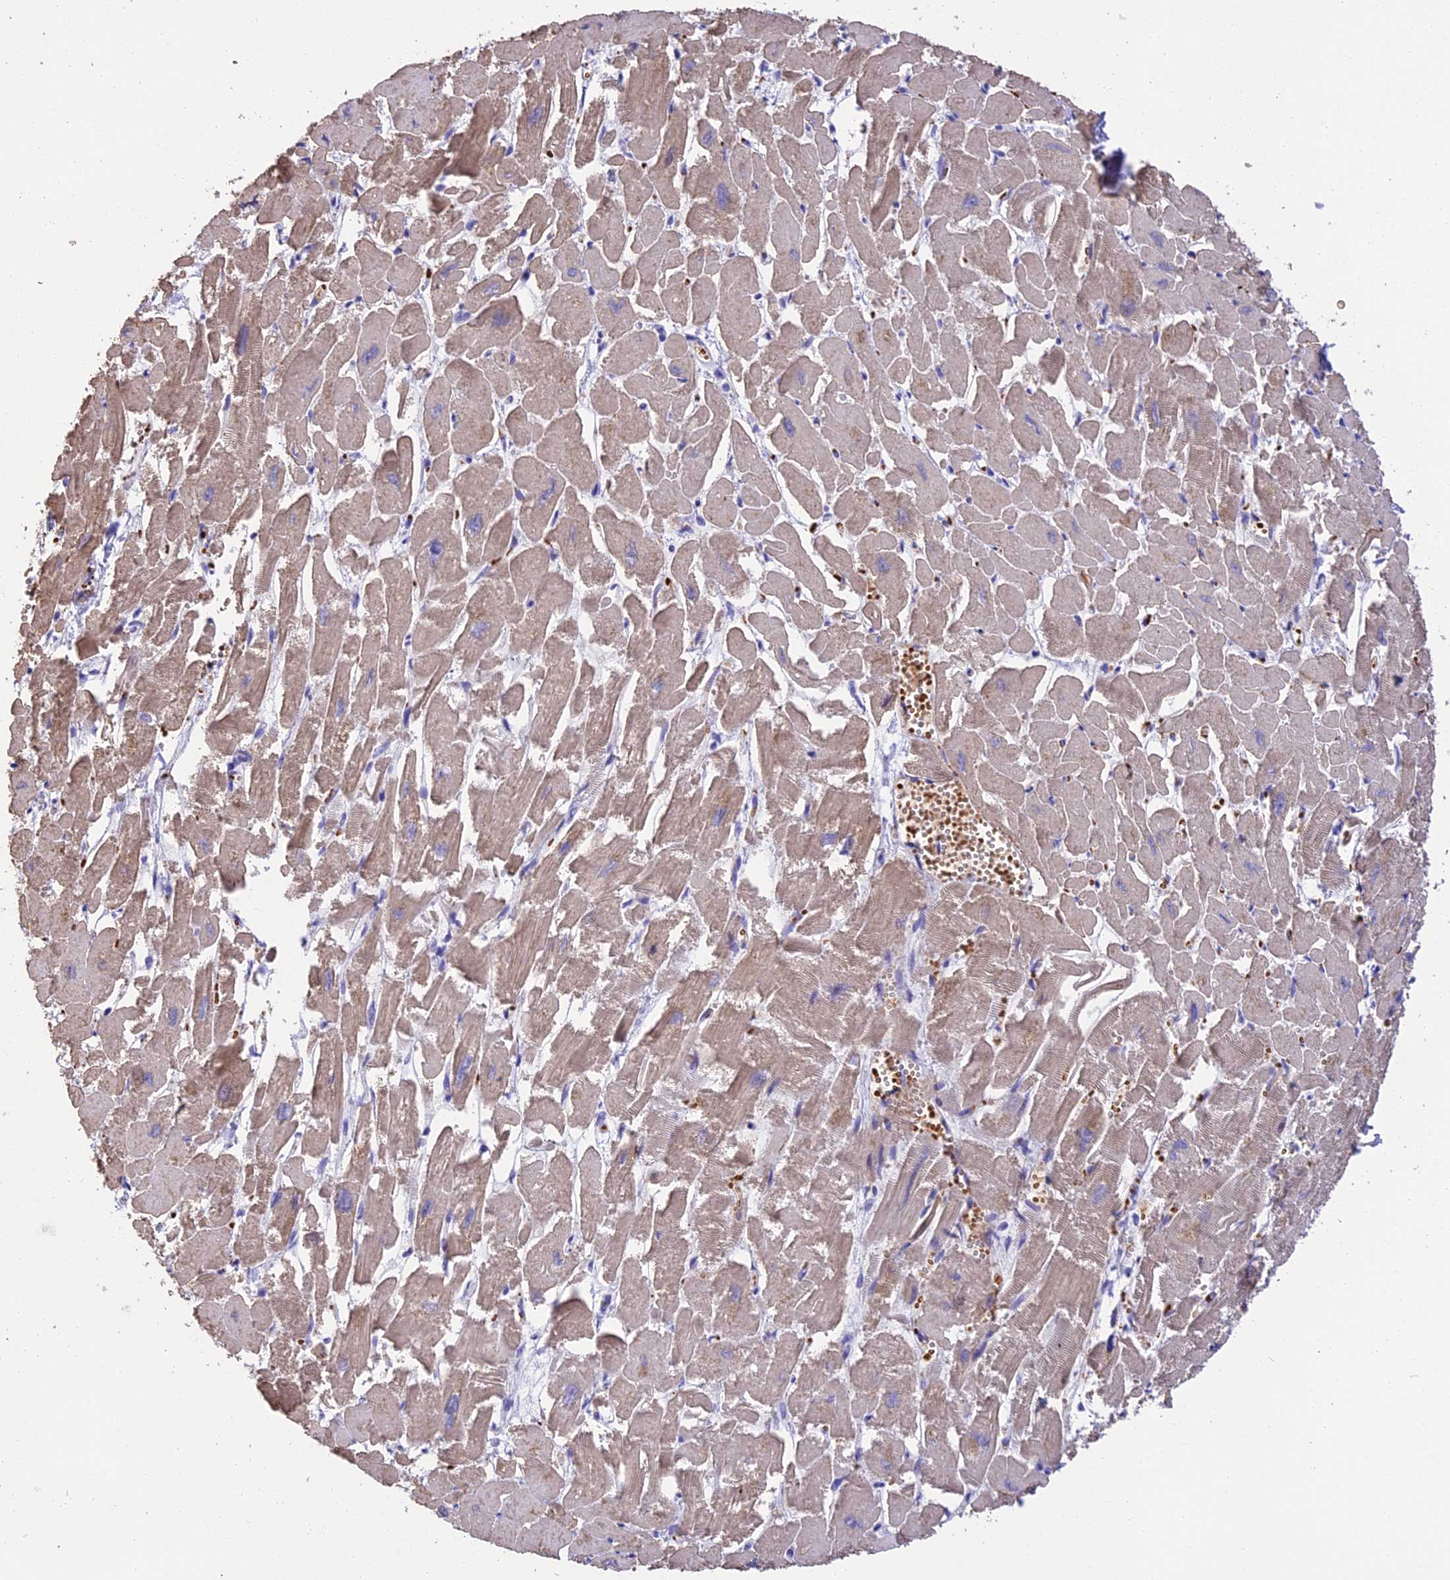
{"staining": {"intensity": "weak", "quantity": "25%-75%", "location": "cytoplasmic/membranous"}, "tissue": "heart muscle", "cell_type": "Cardiomyocytes", "image_type": "normal", "snomed": [{"axis": "morphology", "description": "Normal tissue, NOS"}, {"axis": "topography", "description": "Heart"}], "caption": "Immunohistochemistry histopathology image of unremarkable heart muscle: heart muscle stained using IHC demonstrates low levels of weak protein expression localized specifically in the cytoplasmic/membranous of cardiomyocytes, appearing as a cytoplasmic/membranous brown color.", "gene": "TNNC2", "patient": {"sex": "male", "age": 54}}